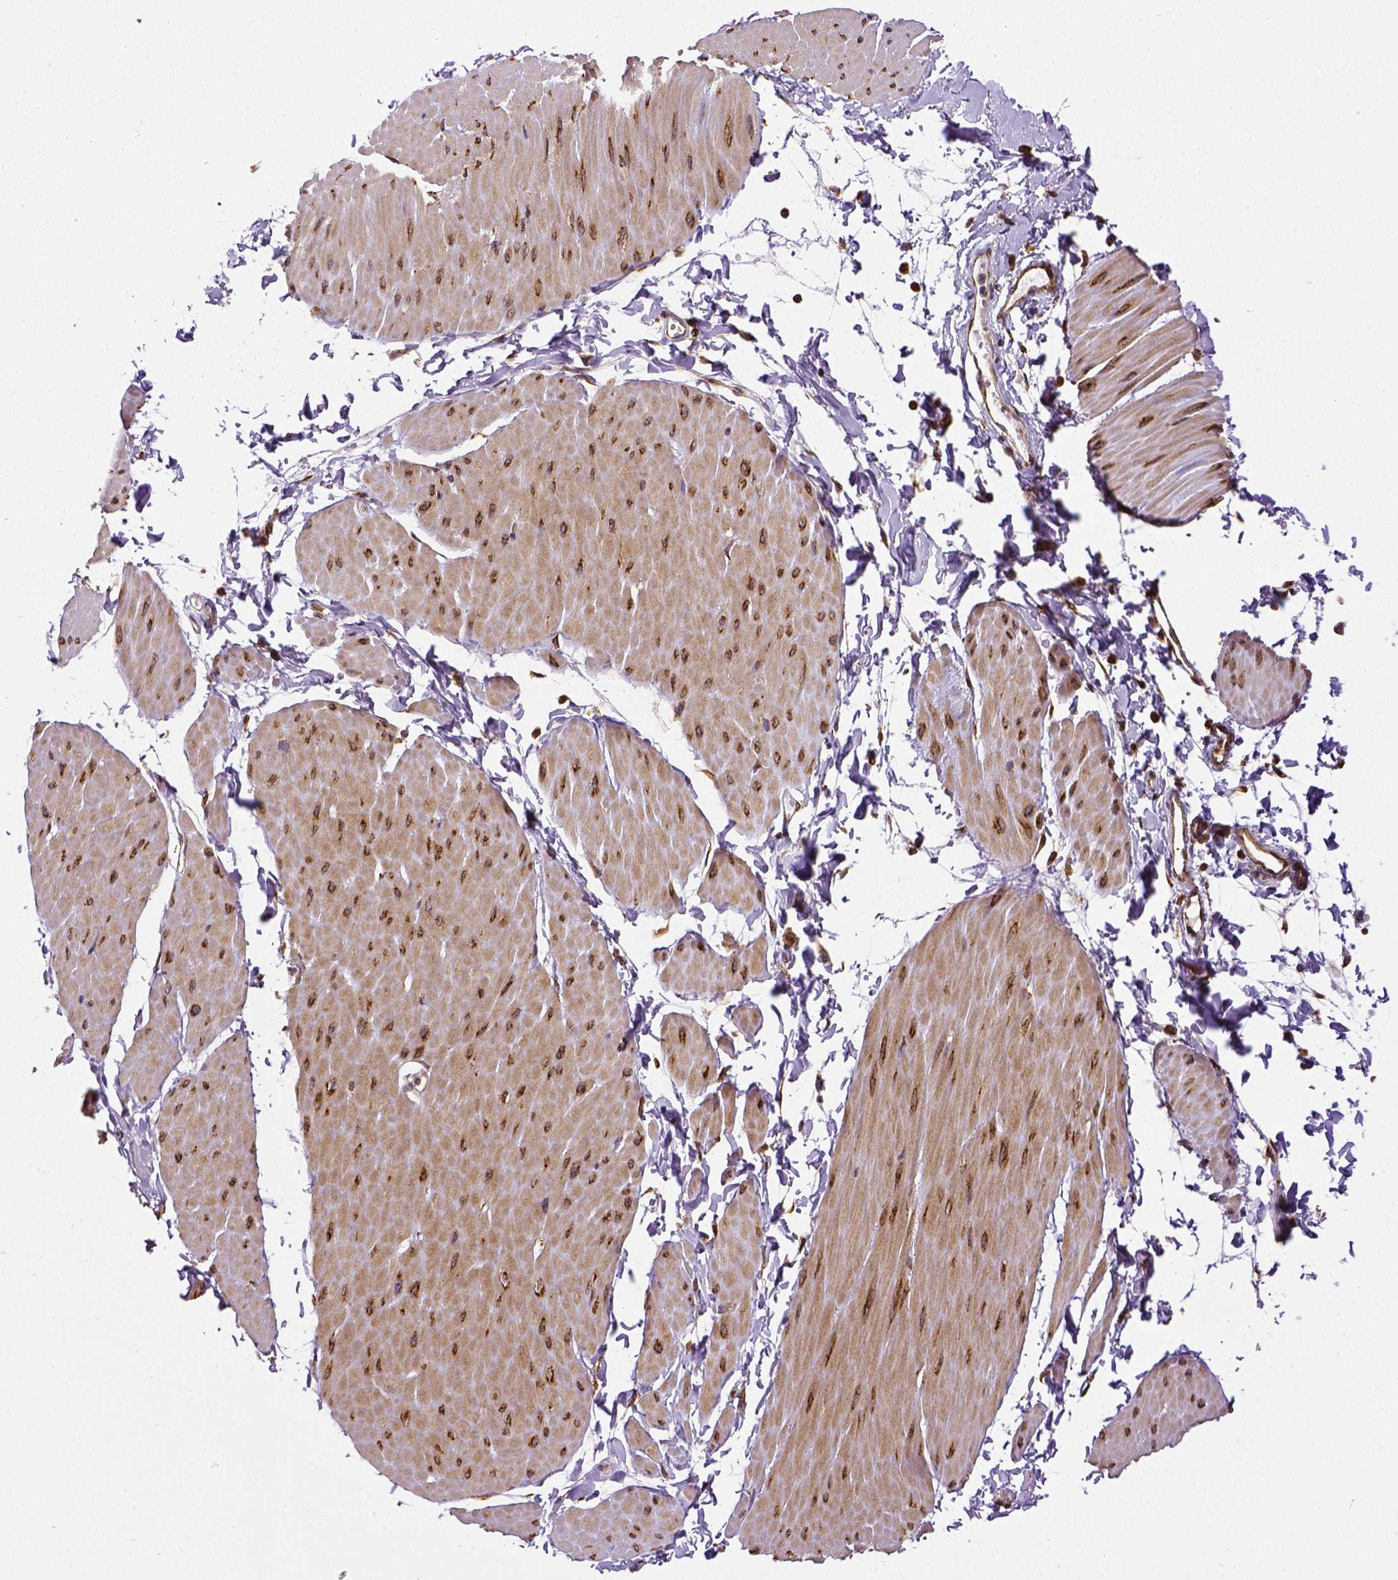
{"staining": {"intensity": "moderate", "quantity": ">75%", "location": "cytoplasmic/membranous"}, "tissue": "adipose tissue", "cell_type": "Adipocytes", "image_type": "normal", "snomed": [{"axis": "morphology", "description": "Normal tissue, NOS"}, {"axis": "topography", "description": "Smooth muscle"}, {"axis": "topography", "description": "Peripheral nerve tissue"}], "caption": "Adipocytes display medium levels of moderate cytoplasmic/membranous expression in approximately >75% of cells in unremarkable adipose tissue. Nuclei are stained in blue.", "gene": "MTDH", "patient": {"sex": "male", "age": 58}}